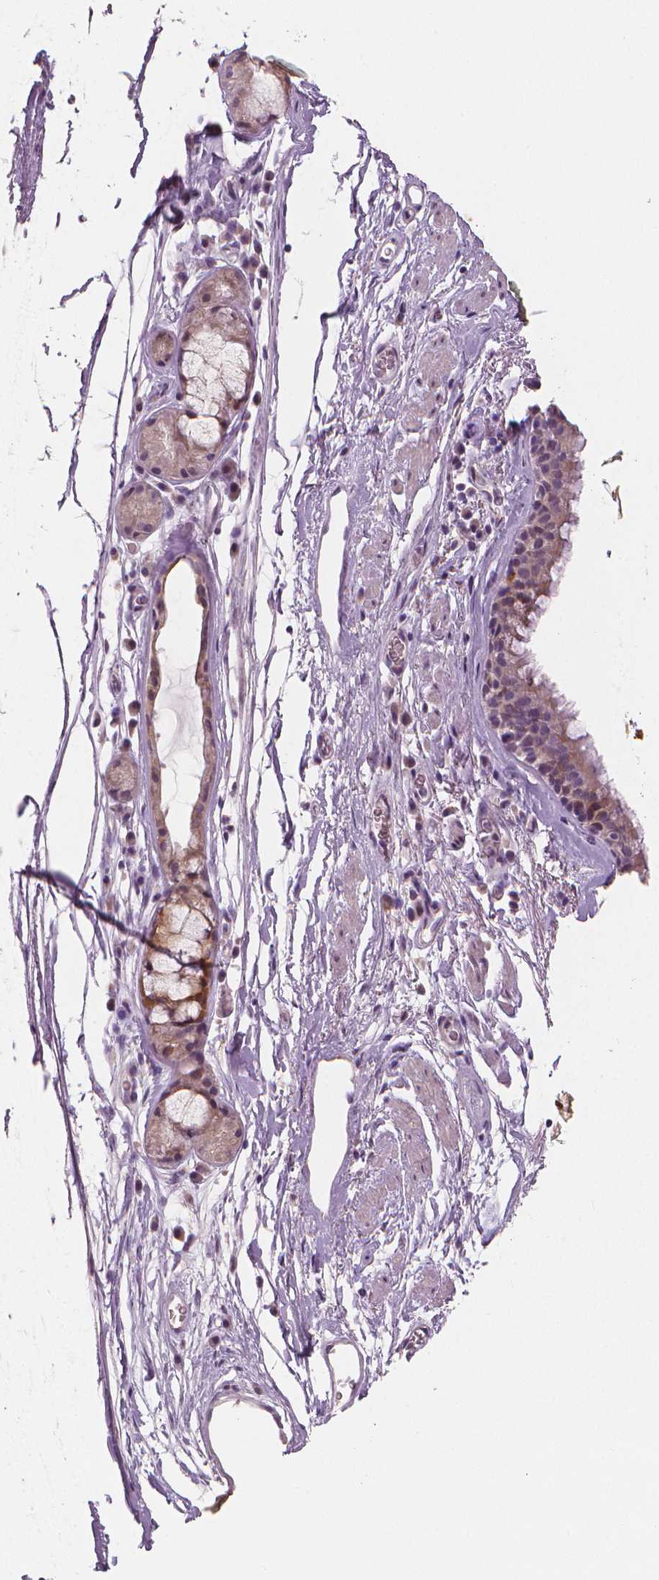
{"staining": {"intensity": "weak", "quantity": "25%-75%", "location": "cytoplasmic/membranous"}, "tissue": "bronchus", "cell_type": "Respiratory epithelial cells", "image_type": "normal", "snomed": [{"axis": "morphology", "description": "Normal tissue, NOS"}, {"axis": "topography", "description": "Cartilage tissue"}, {"axis": "topography", "description": "Bronchus"}], "caption": "DAB (3,3'-diaminobenzidine) immunohistochemical staining of benign human bronchus demonstrates weak cytoplasmic/membranous protein staining in about 25%-75% of respiratory epithelial cells.", "gene": "RNASE7", "patient": {"sex": "male", "age": 58}}